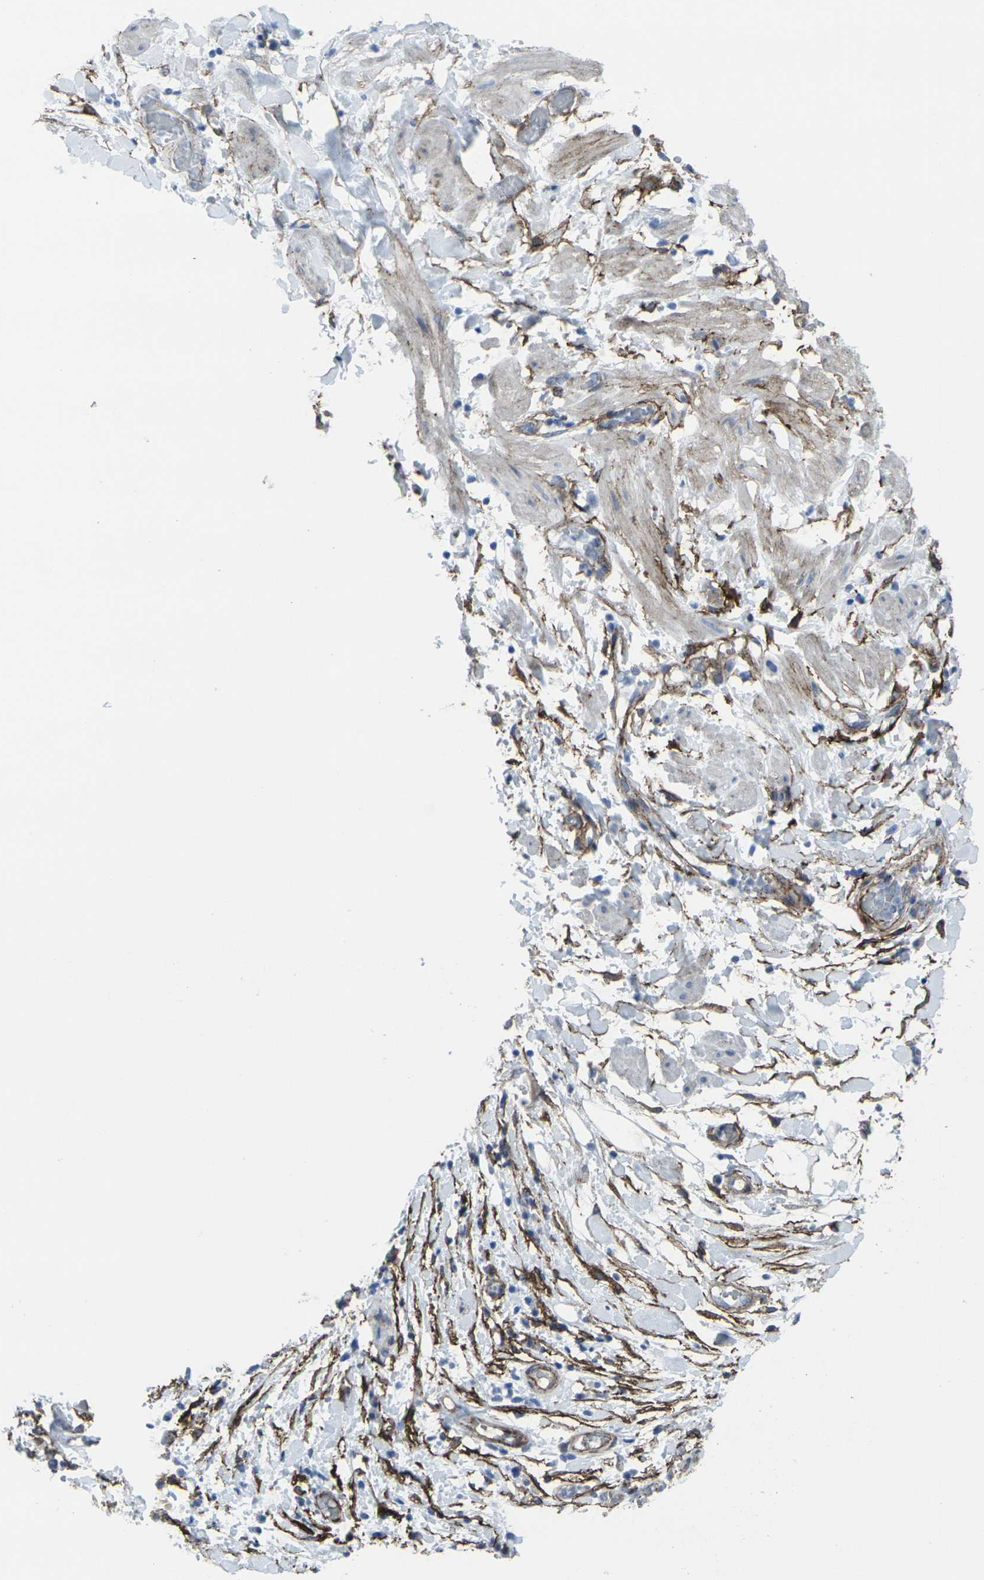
{"staining": {"intensity": "negative", "quantity": "none", "location": "none"}, "tissue": "lung cancer", "cell_type": "Tumor cells", "image_type": "cancer", "snomed": [{"axis": "morphology", "description": "Inflammation, NOS"}, {"axis": "morphology", "description": "Squamous cell carcinoma, NOS"}, {"axis": "topography", "description": "Lymph node"}, {"axis": "topography", "description": "Soft tissue"}, {"axis": "topography", "description": "Lung"}], "caption": "Tumor cells are negative for protein expression in human squamous cell carcinoma (lung).", "gene": "CDH11", "patient": {"sex": "male", "age": 66}}